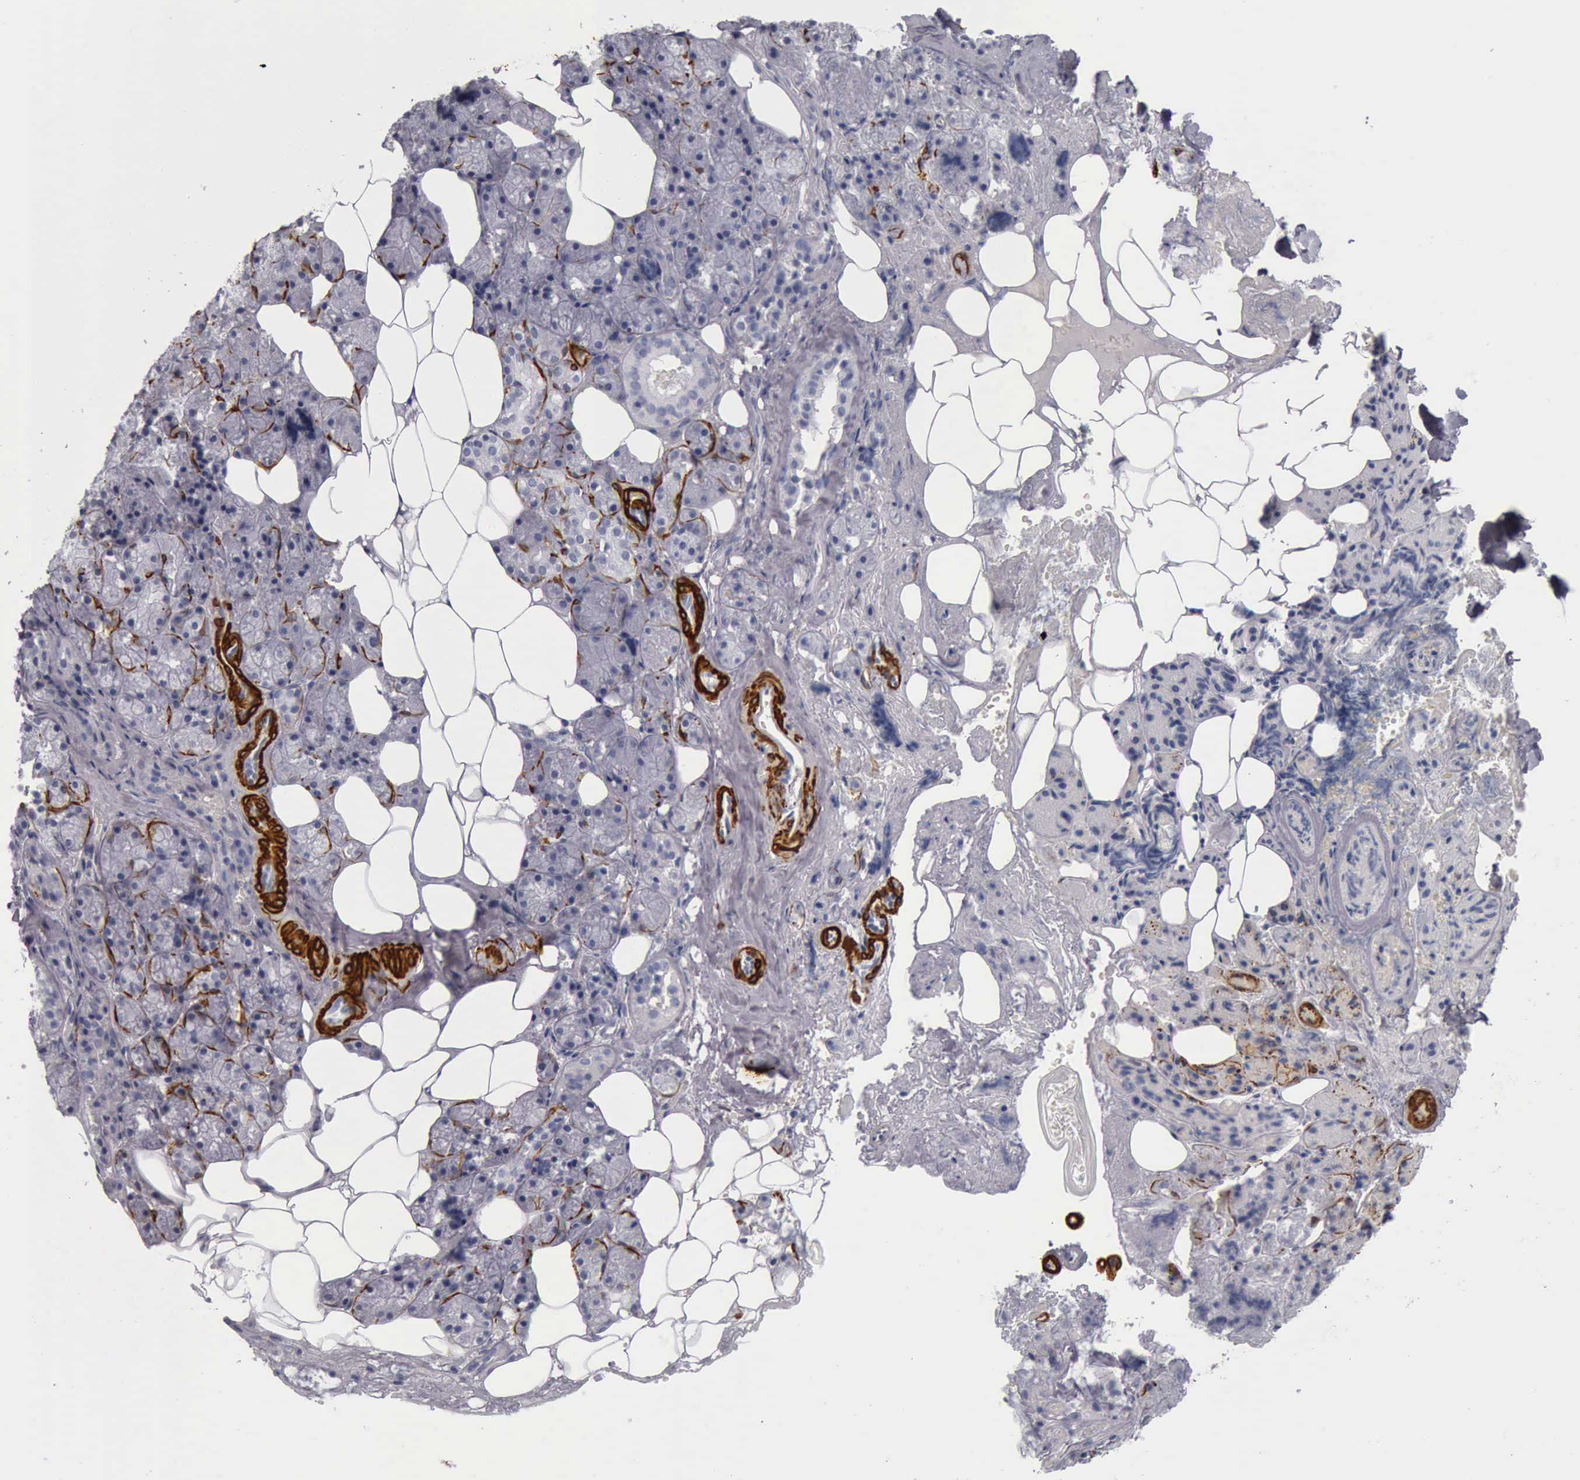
{"staining": {"intensity": "negative", "quantity": "none", "location": "none"}, "tissue": "salivary gland", "cell_type": "Glandular cells", "image_type": "normal", "snomed": [{"axis": "morphology", "description": "Normal tissue, NOS"}, {"axis": "topography", "description": "Salivary gland"}], "caption": "Salivary gland stained for a protein using IHC reveals no staining glandular cells.", "gene": "CALD1", "patient": {"sex": "female", "age": 55}}